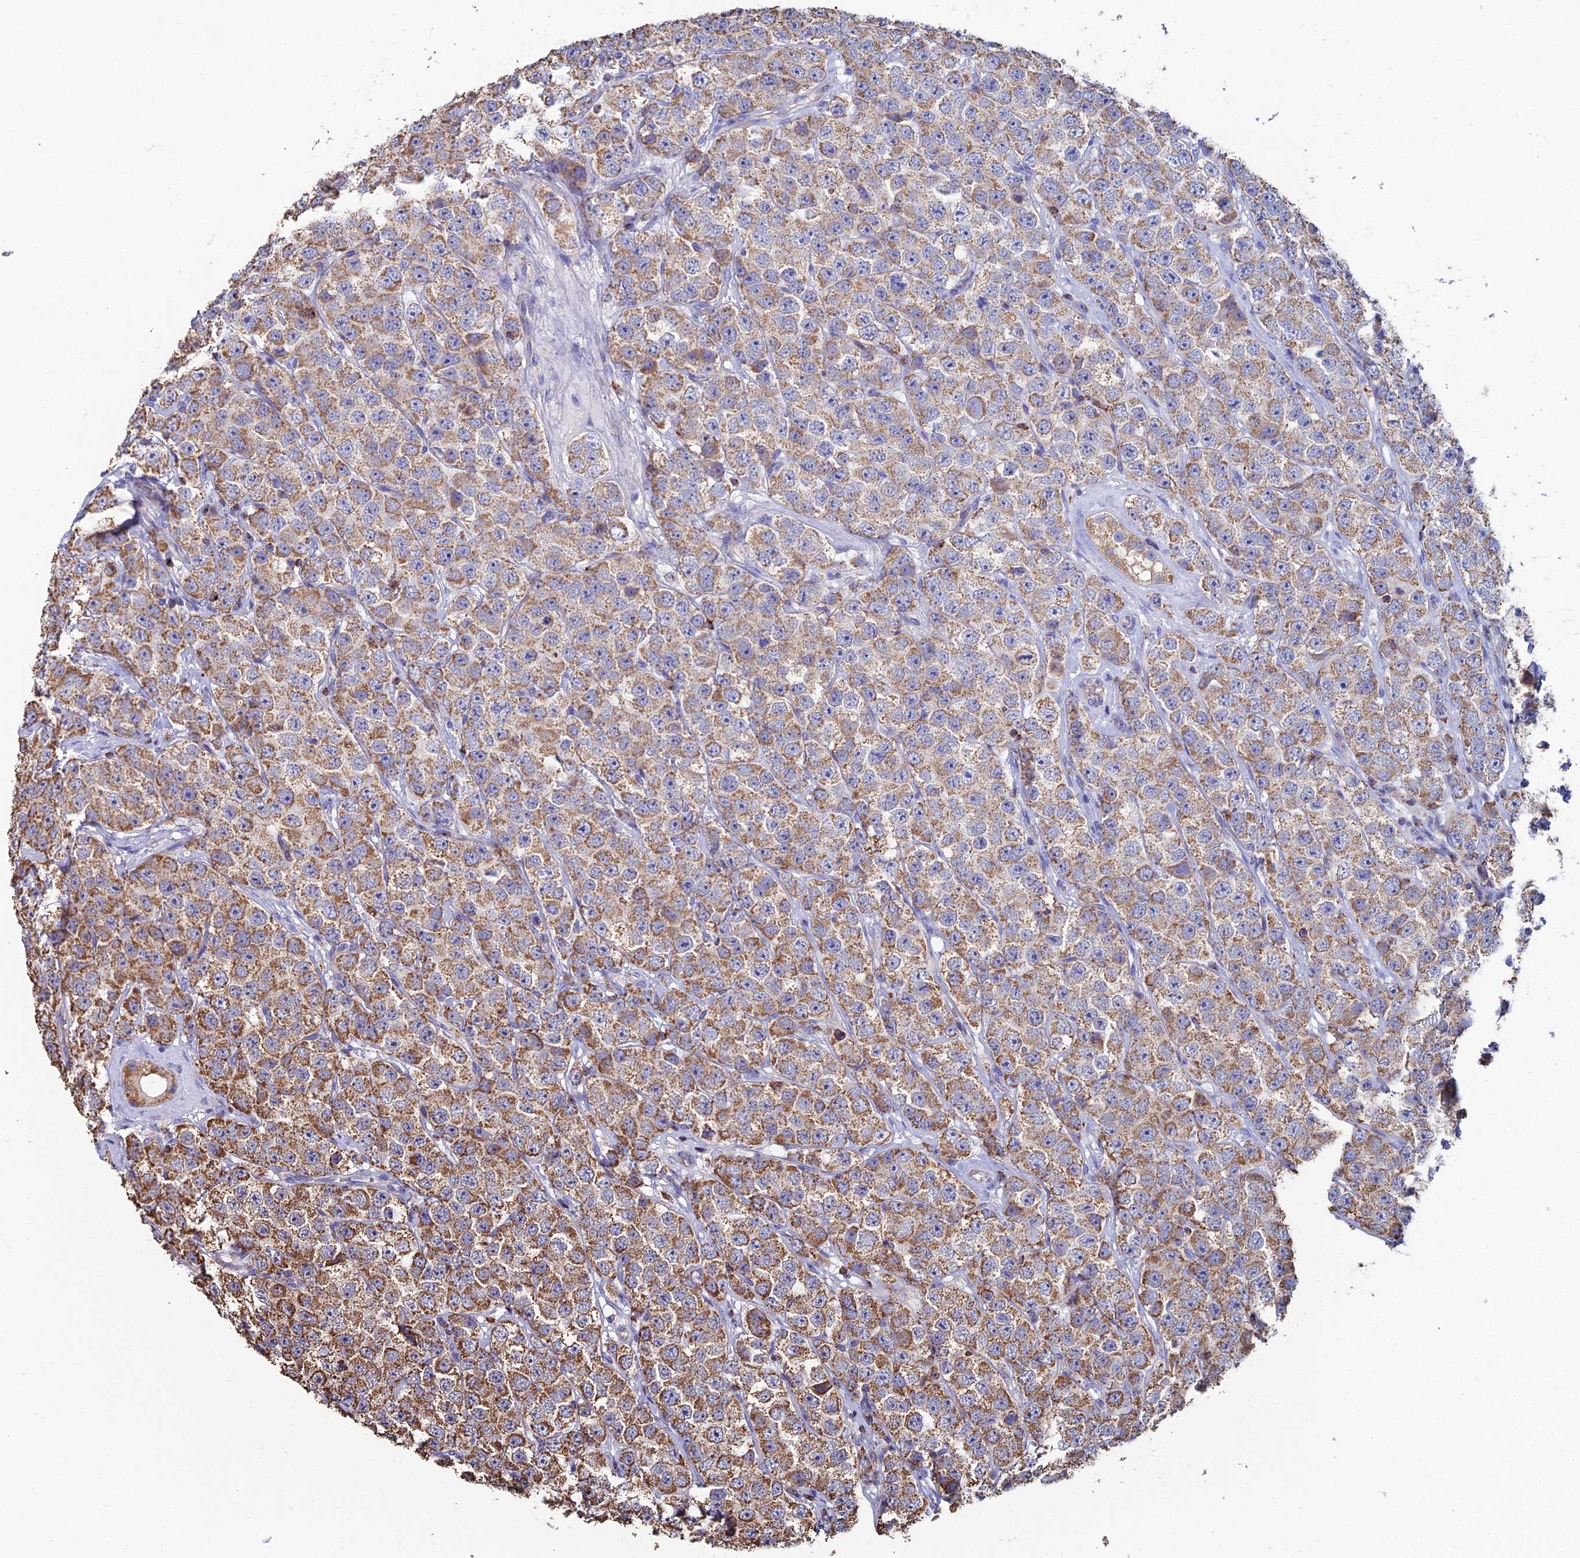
{"staining": {"intensity": "moderate", "quantity": ">75%", "location": "cytoplasmic/membranous"}, "tissue": "testis cancer", "cell_type": "Tumor cells", "image_type": "cancer", "snomed": [{"axis": "morphology", "description": "Seminoma, NOS"}, {"axis": "topography", "description": "Testis"}], "caption": "Protein staining by IHC demonstrates moderate cytoplasmic/membranous expression in about >75% of tumor cells in testis seminoma.", "gene": "SPOCK2", "patient": {"sex": "male", "age": 28}}